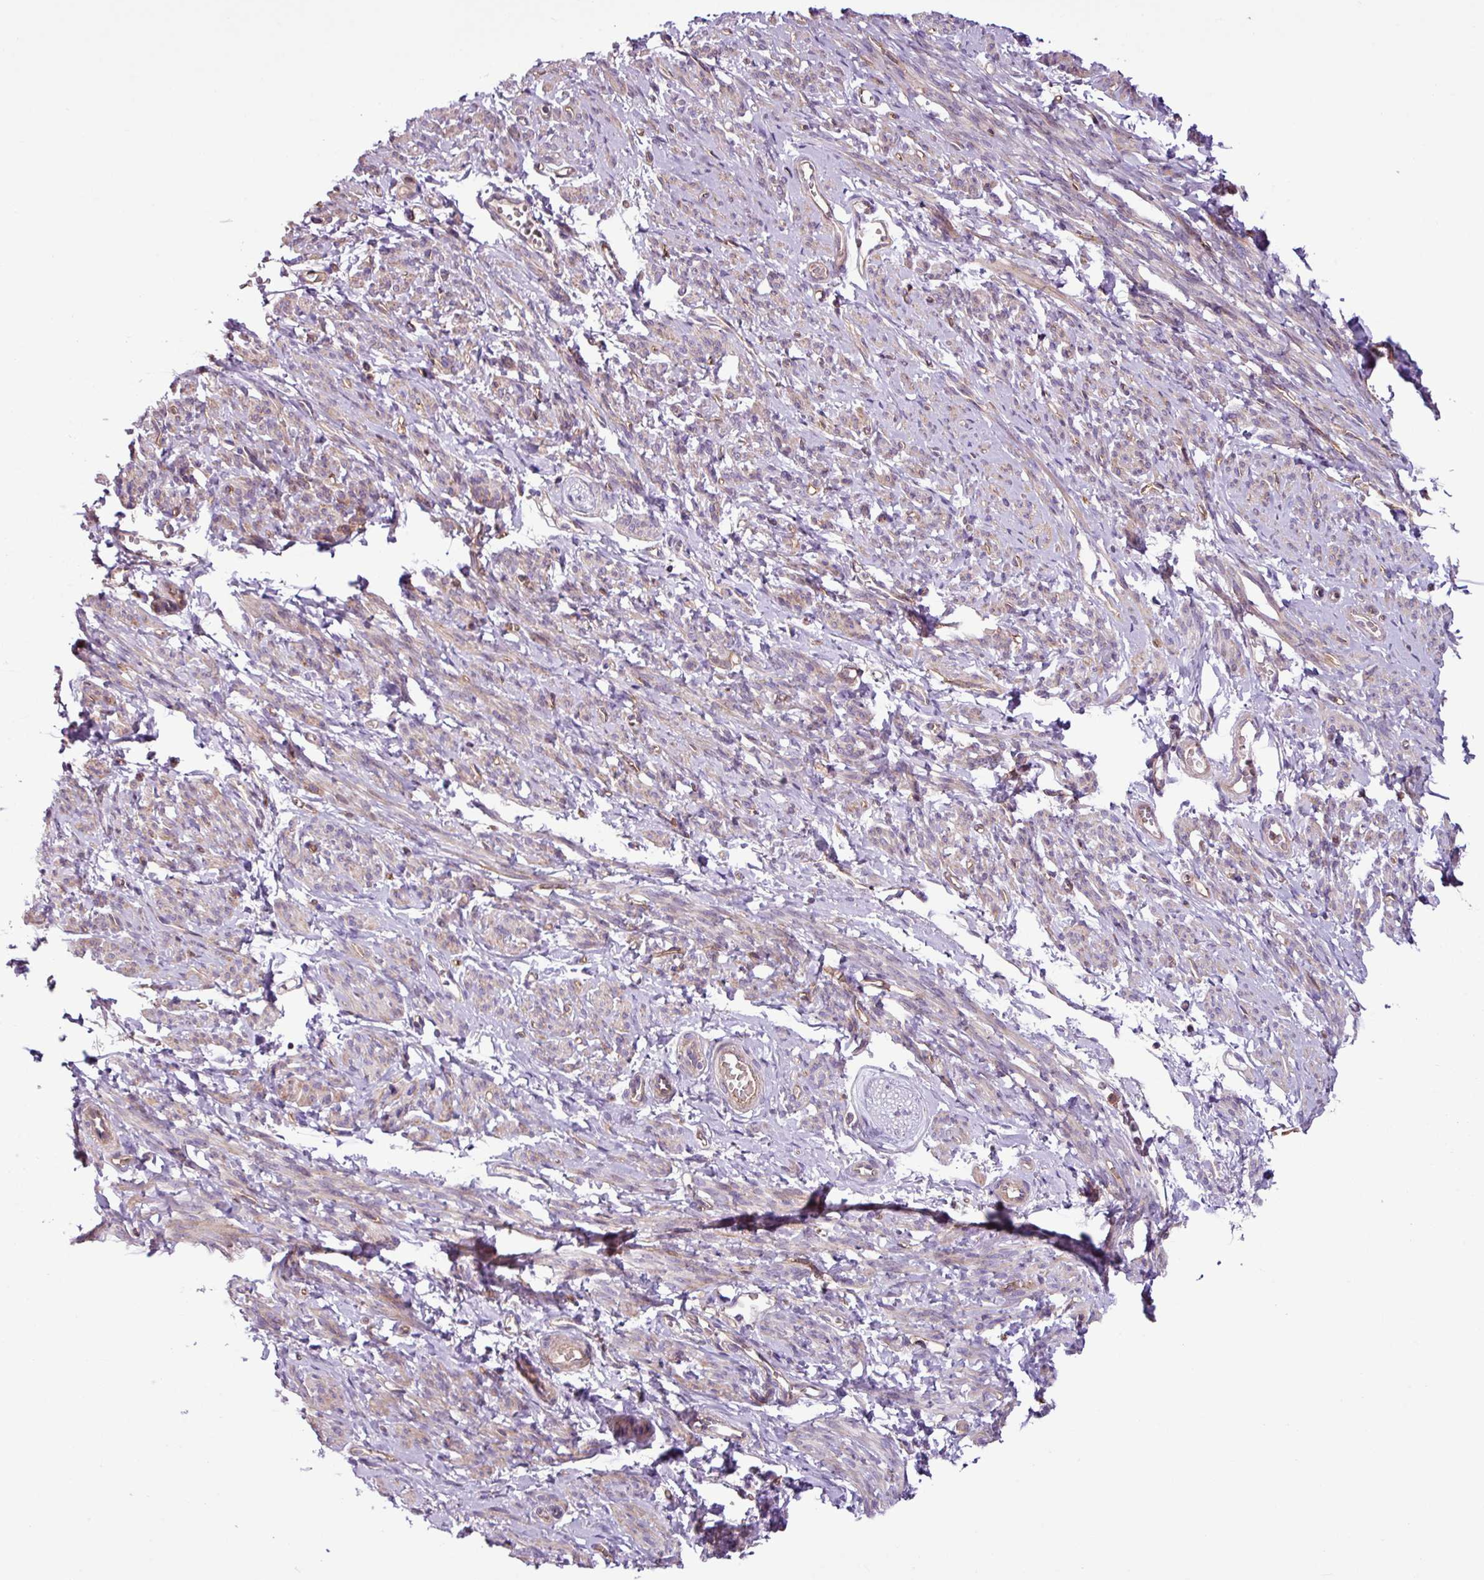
{"staining": {"intensity": "moderate", "quantity": "25%-75%", "location": "cytoplasmic/membranous"}, "tissue": "smooth muscle", "cell_type": "Smooth muscle cells", "image_type": "normal", "snomed": [{"axis": "morphology", "description": "Normal tissue, NOS"}, {"axis": "topography", "description": "Smooth muscle"}], "caption": "A brown stain shows moderate cytoplasmic/membranous positivity of a protein in smooth muscle cells of unremarkable smooth muscle. (Brightfield microscopy of DAB IHC at high magnification).", "gene": "ZNF106", "patient": {"sex": "female", "age": 65}}